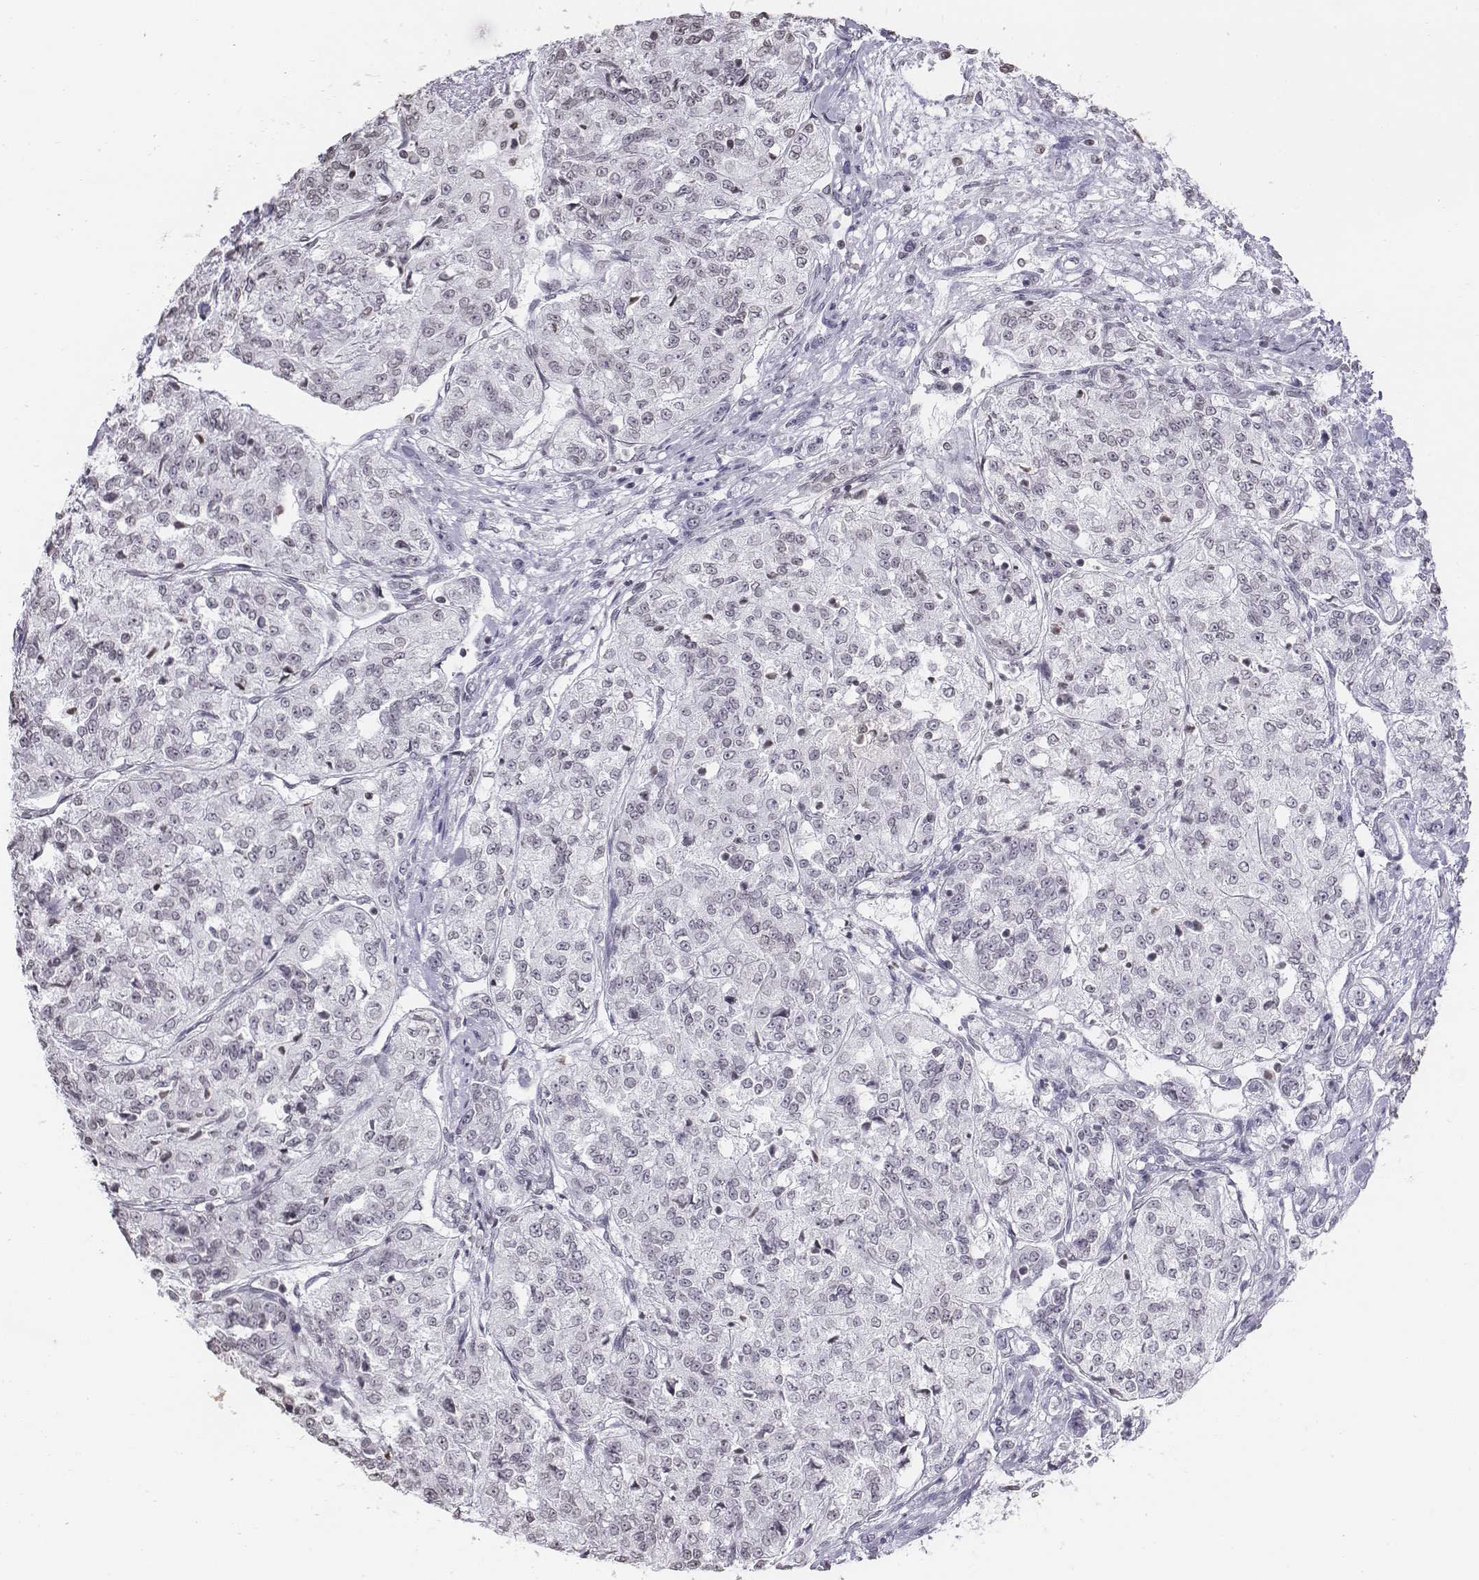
{"staining": {"intensity": "negative", "quantity": "none", "location": "none"}, "tissue": "renal cancer", "cell_type": "Tumor cells", "image_type": "cancer", "snomed": [{"axis": "morphology", "description": "Adenocarcinoma, NOS"}, {"axis": "topography", "description": "Kidney"}], "caption": "A histopathology image of renal cancer (adenocarcinoma) stained for a protein reveals no brown staining in tumor cells.", "gene": "BARHL1", "patient": {"sex": "female", "age": 63}}